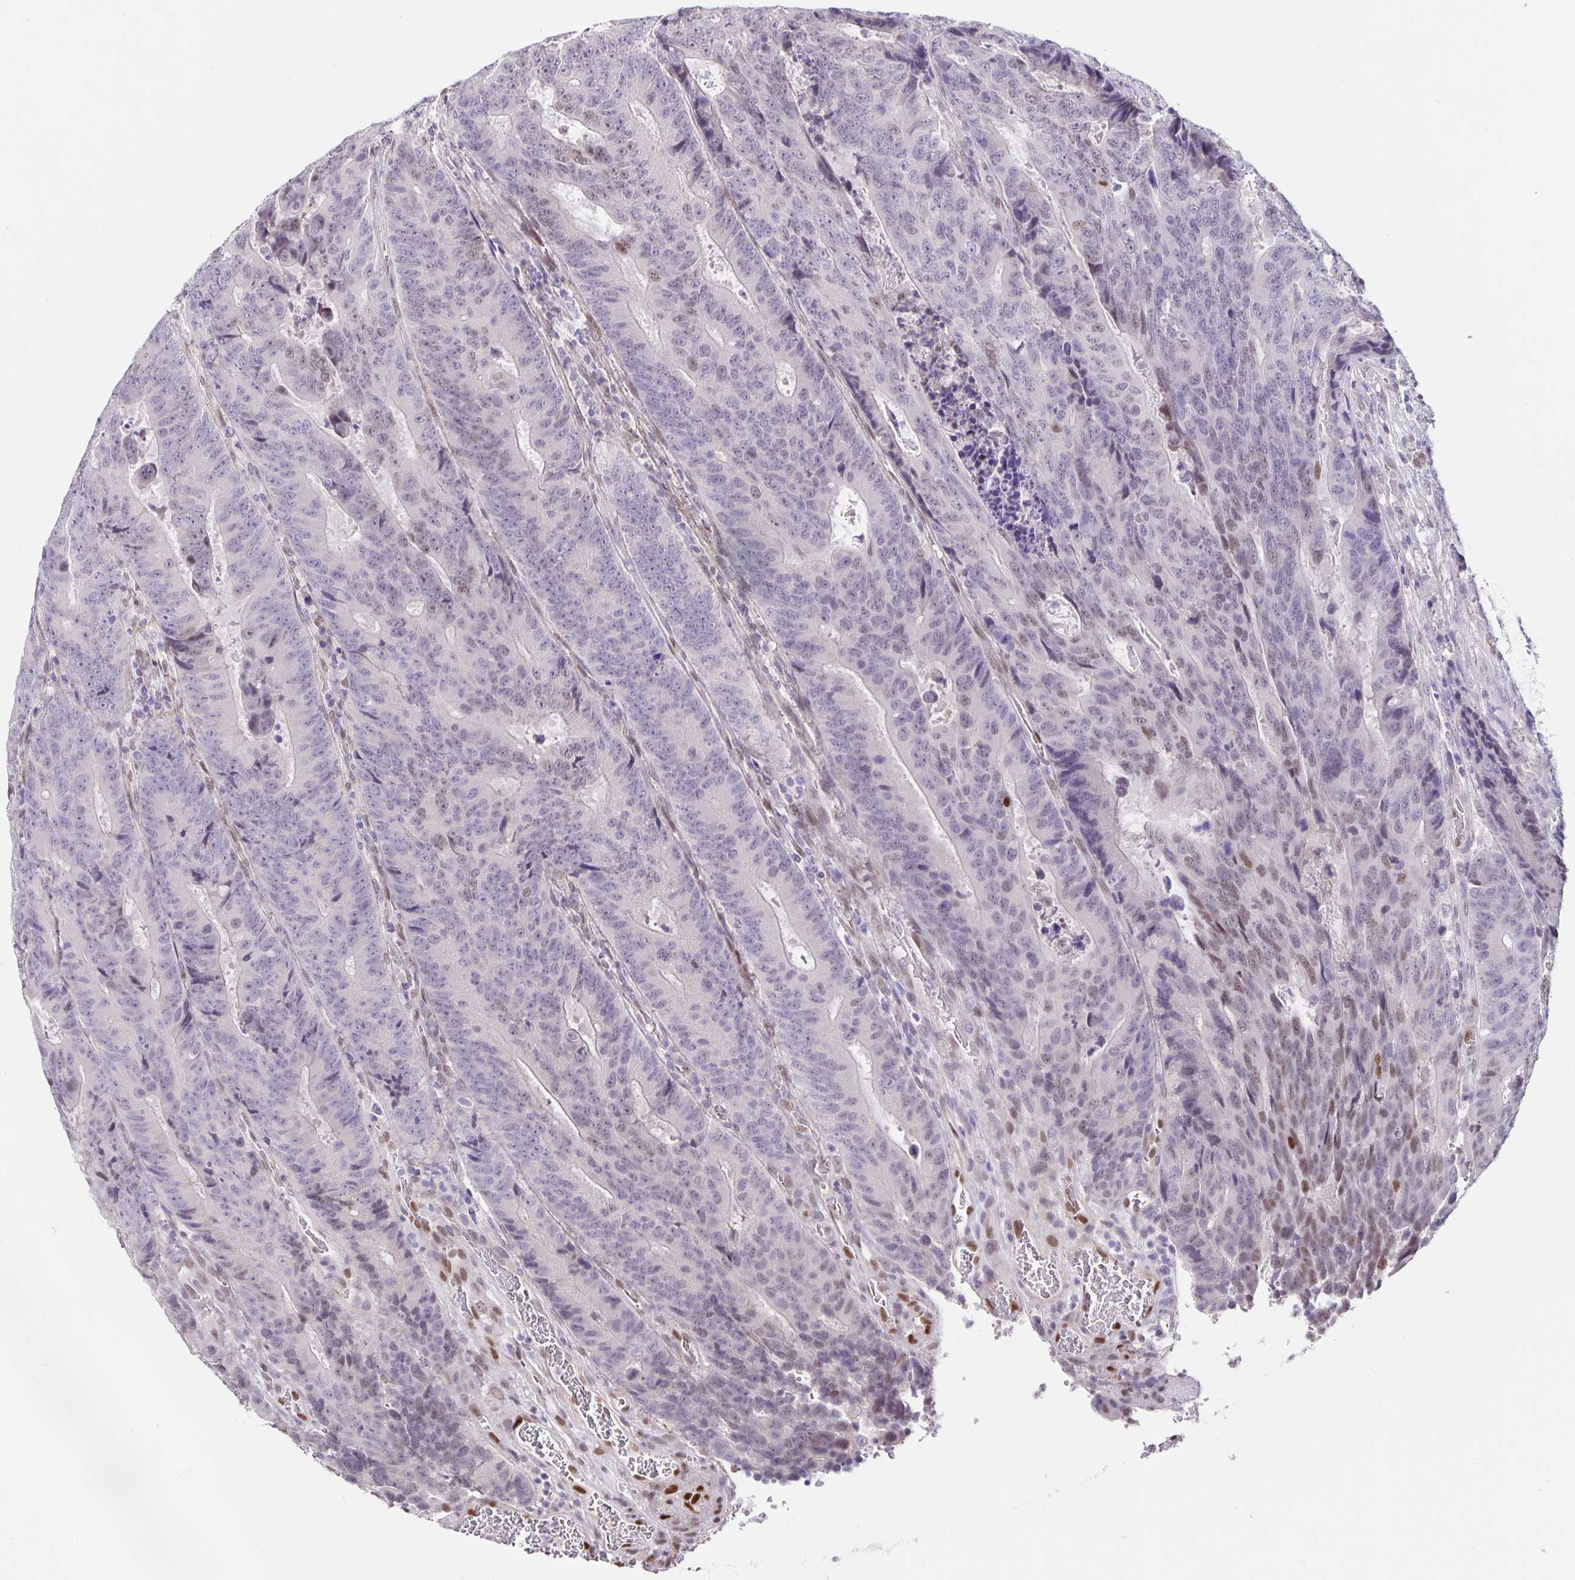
{"staining": {"intensity": "weak", "quantity": "<25%", "location": "nuclear"}, "tissue": "colorectal cancer", "cell_type": "Tumor cells", "image_type": "cancer", "snomed": [{"axis": "morphology", "description": "Adenocarcinoma, NOS"}, {"axis": "topography", "description": "Colon"}], "caption": "High magnification brightfield microscopy of adenocarcinoma (colorectal) stained with DAB (brown) and counterstained with hematoxylin (blue): tumor cells show no significant positivity.", "gene": "FOSL2", "patient": {"sex": "female", "age": 48}}